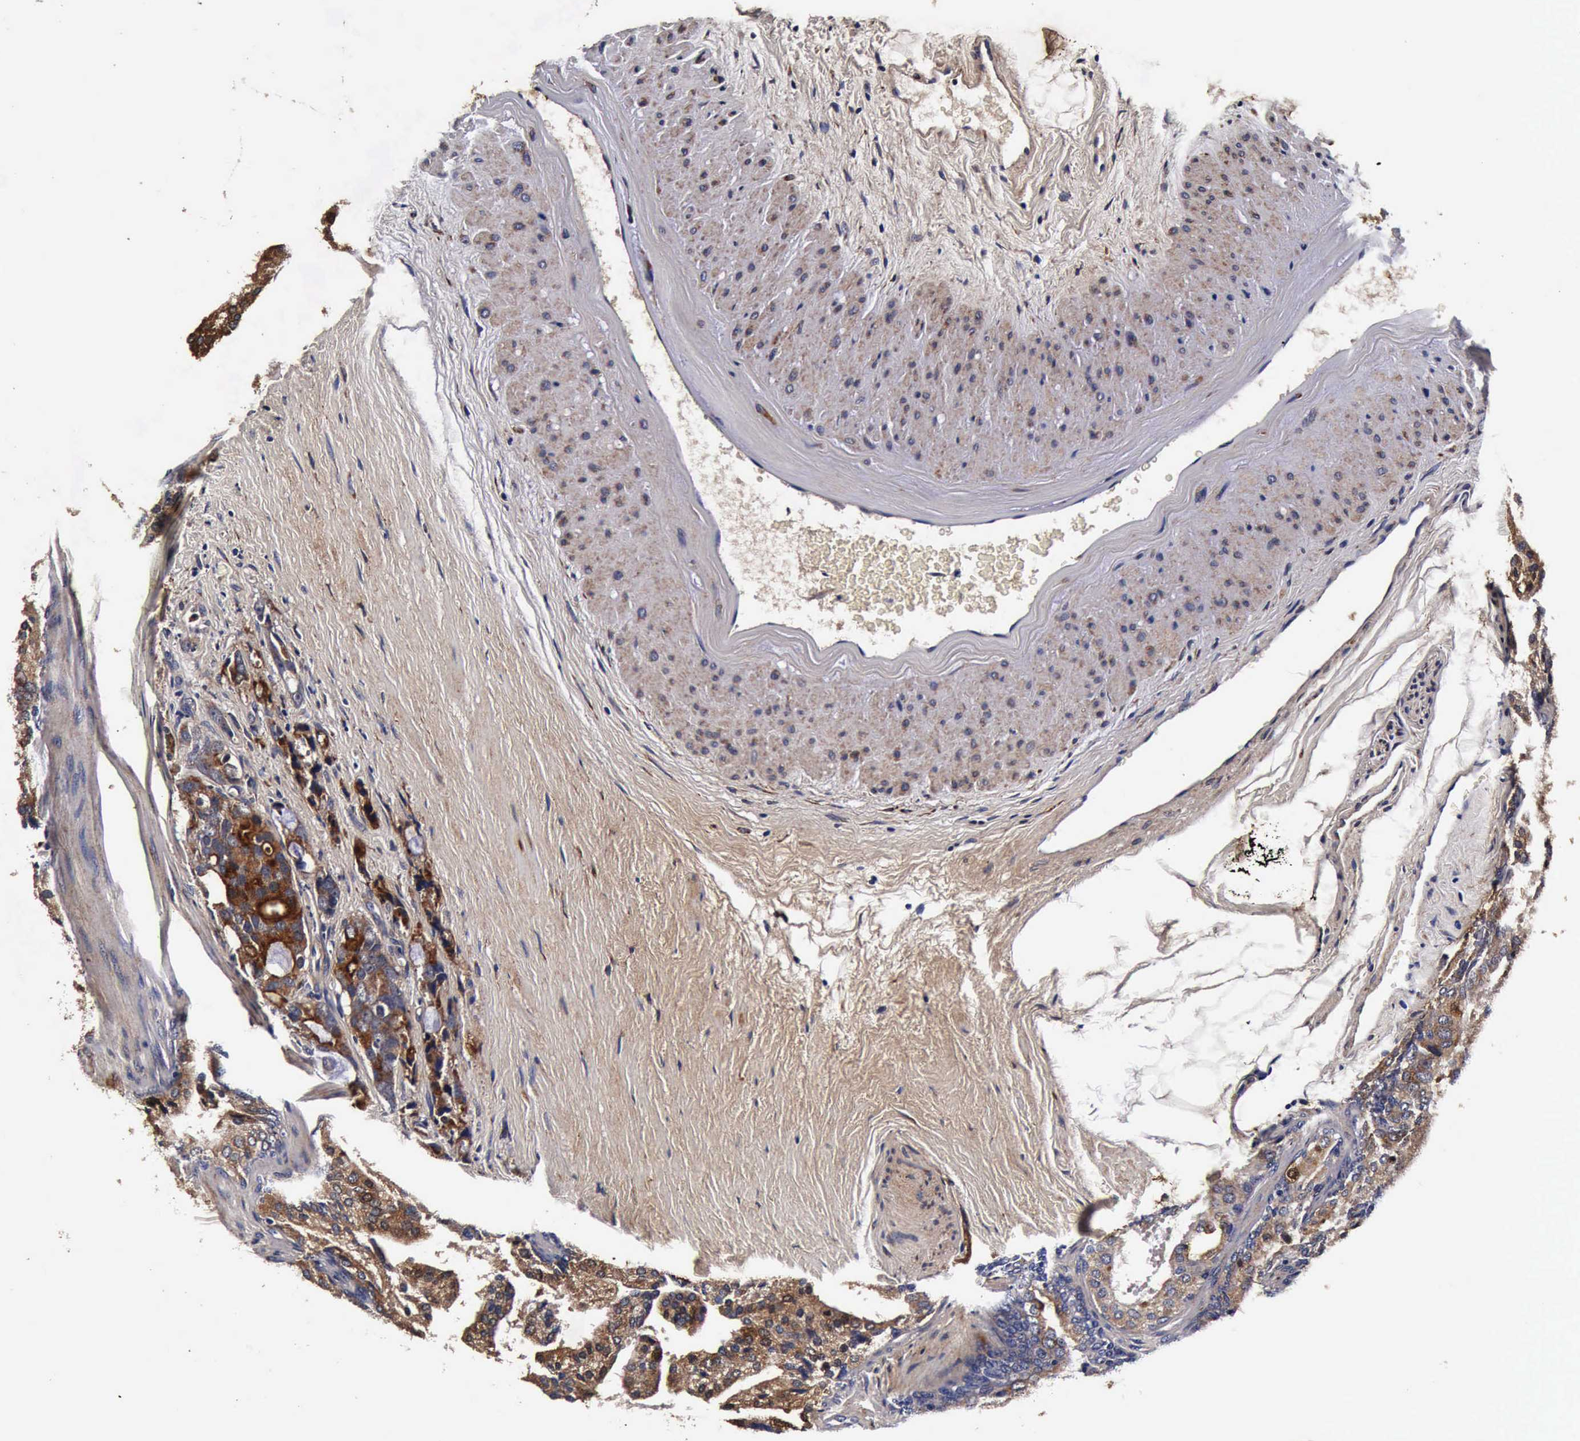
{"staining": {"intensity": "strong", "quantity": ">75%", "location": "cytoplasmic/membranous"}, "tissue": "prostate cancer", "cell_type": "Tumor cells", "image_type": "cancer", "snomed": [{"axis": "morphology", "description": "Adenocarcinoma, Low grade"}, {"axis": "topography", "description": "Prostate"}], "caption": "An IHC micrograph of tumor tissue is shown. Protein staining in brown highlights strong cytoplasmic/membranous positivity in prostate cancer within tumor cells.", "gene": "CST3", "patient": {"sex": "male", "age": 69}}